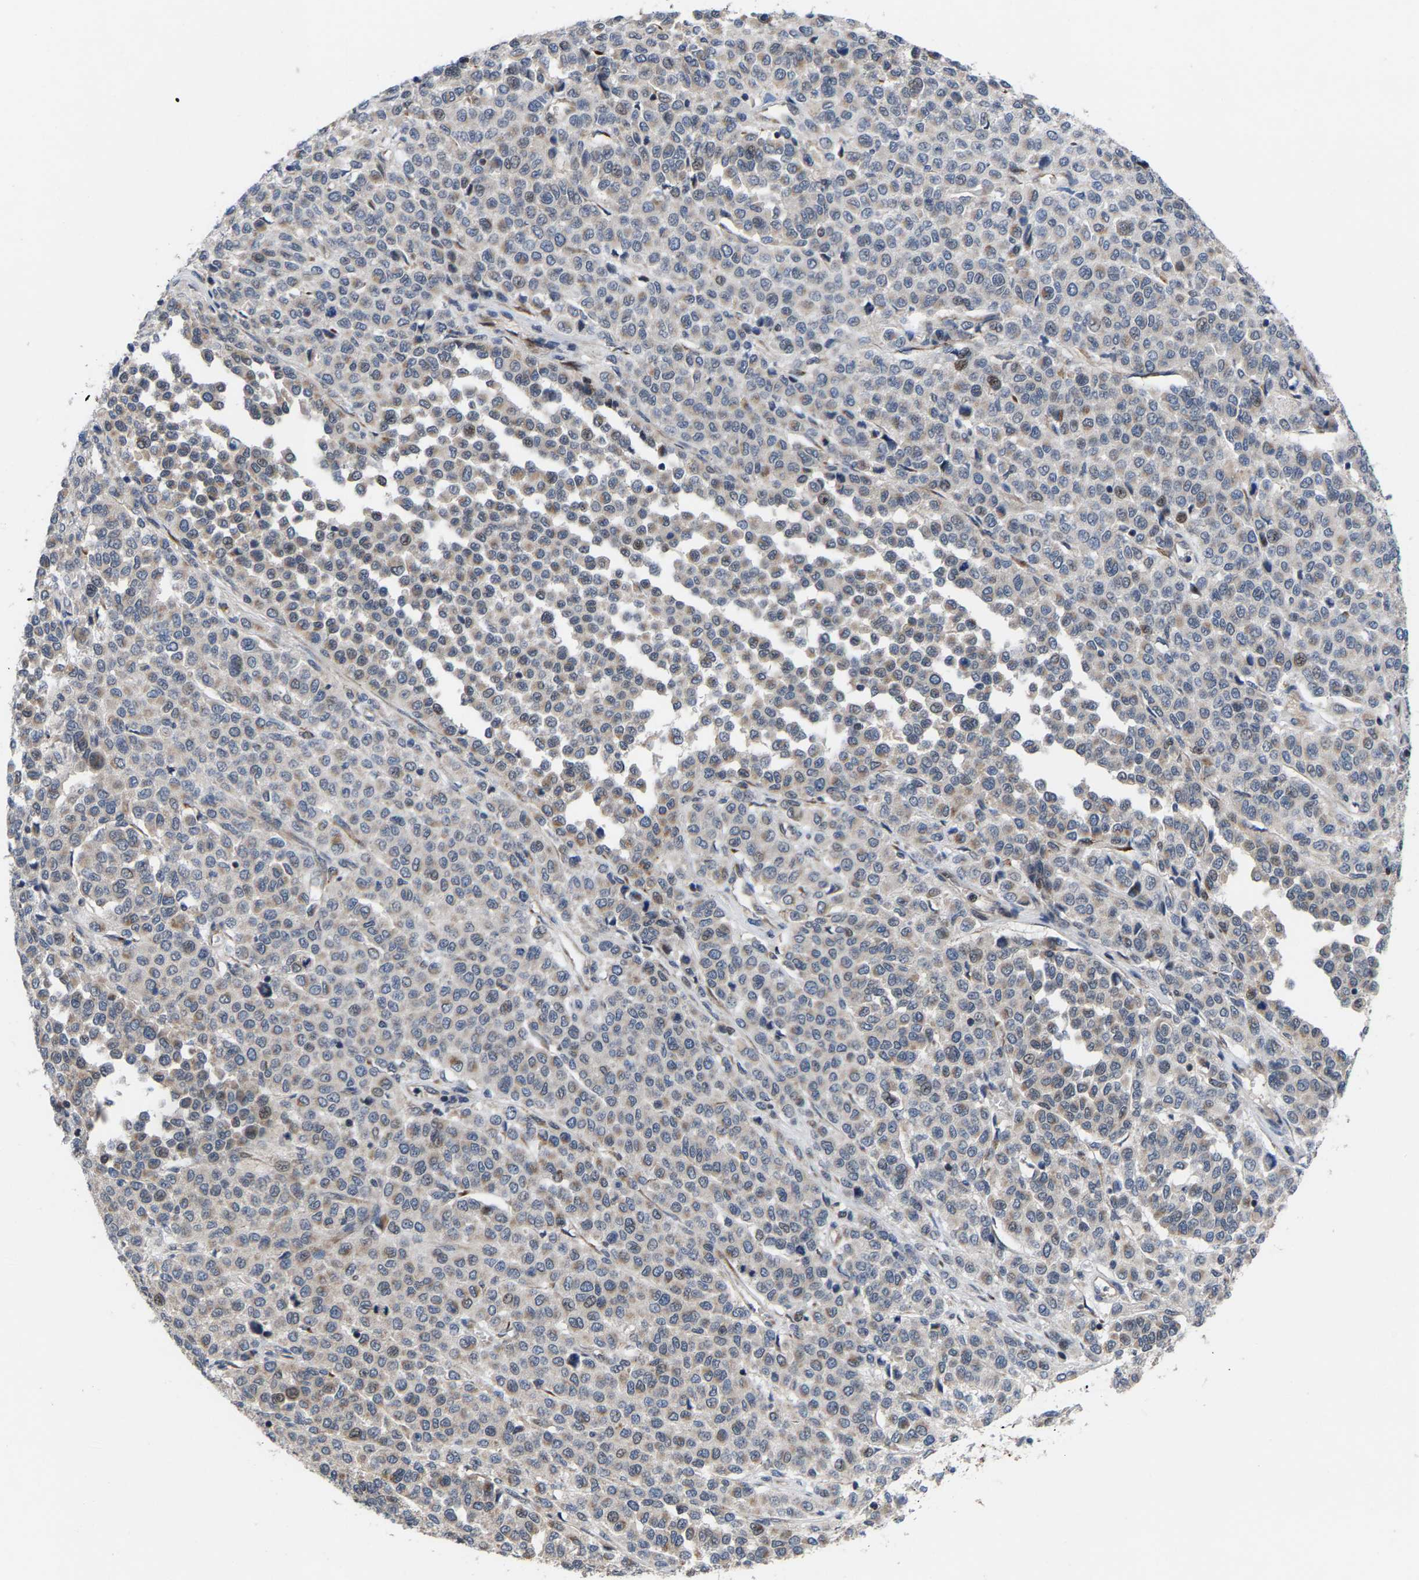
{"staining": {"intensity": "weak", "quantity": "<25%", "location": "cytoplasmic/membranous"}, "tissue": "melanoma", "cell_type": "Tumor cells", "image_type": "cancer", "snomed": [{"axis": "morphology", "description": "Malignant melanoma, Metastatic site"}, {"axis": "topography", "description": "Pancreas"}], "caption": "DAB (3,3'-diaminobenzidine) immunohistochemical staining of human melanoma demonstrates no significant staining in tumor cells.", "gene": "TDRKH", "patient": {"sex": "female", "age": 30}}